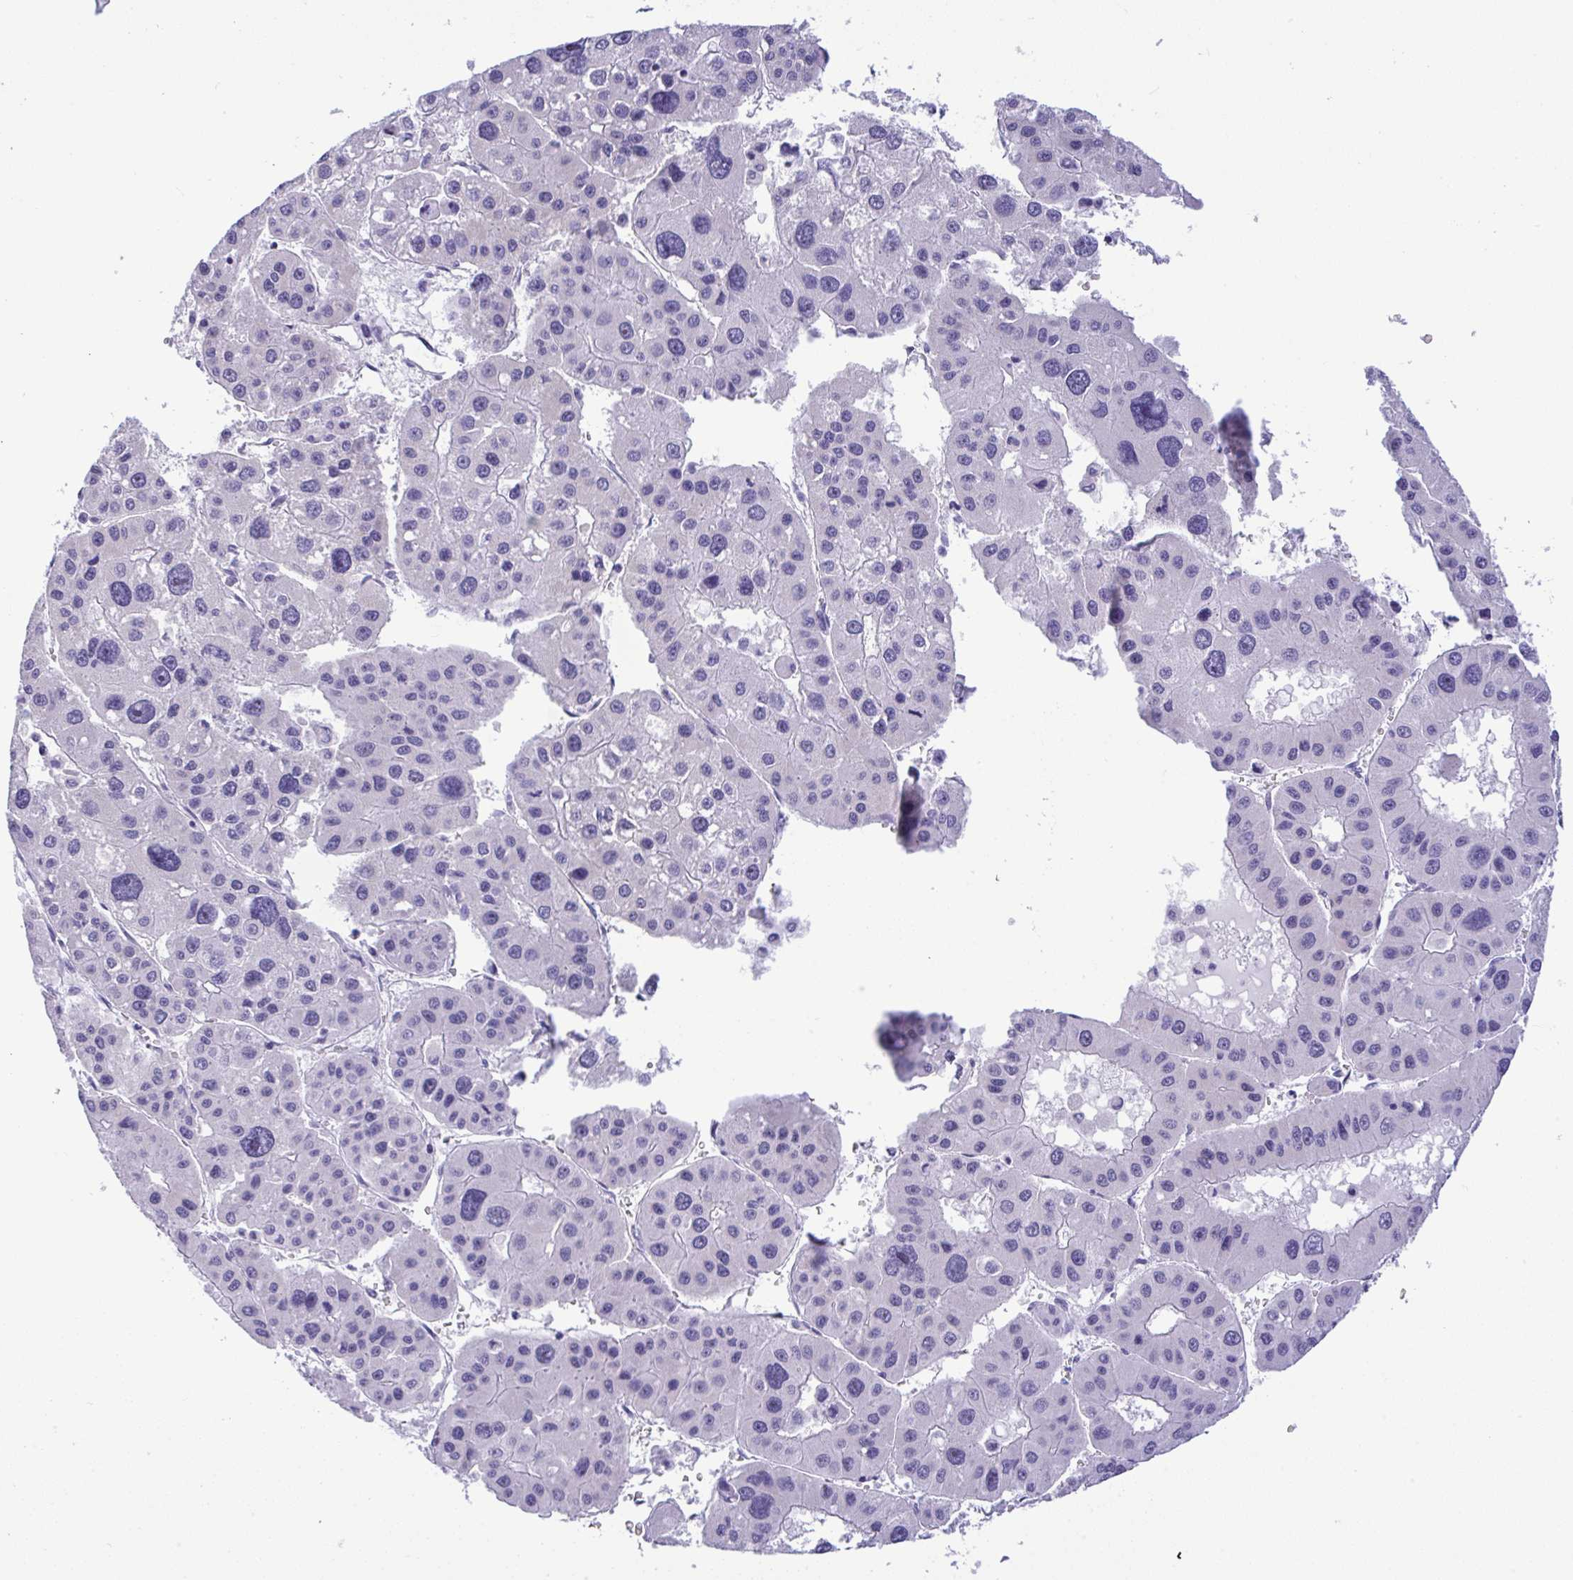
{"staining": {"intensity": "negative", "quantity": "none", "location": "none"}, "tissue": "liver cancer", "cell_type": "Tumor cells", "image_type": "cancer", "snomed": [{"axis": "morphology", "description": "Carcinoma, Hepatocellular, NOS"}, {"axis": "topography", "description": "Liver"}], "caption": "The micrograph demonstrates no significant positivity in tumor cells of liver cancer.", "gene": "YBX2", "patient": {"sex": "male", "age": 73}}